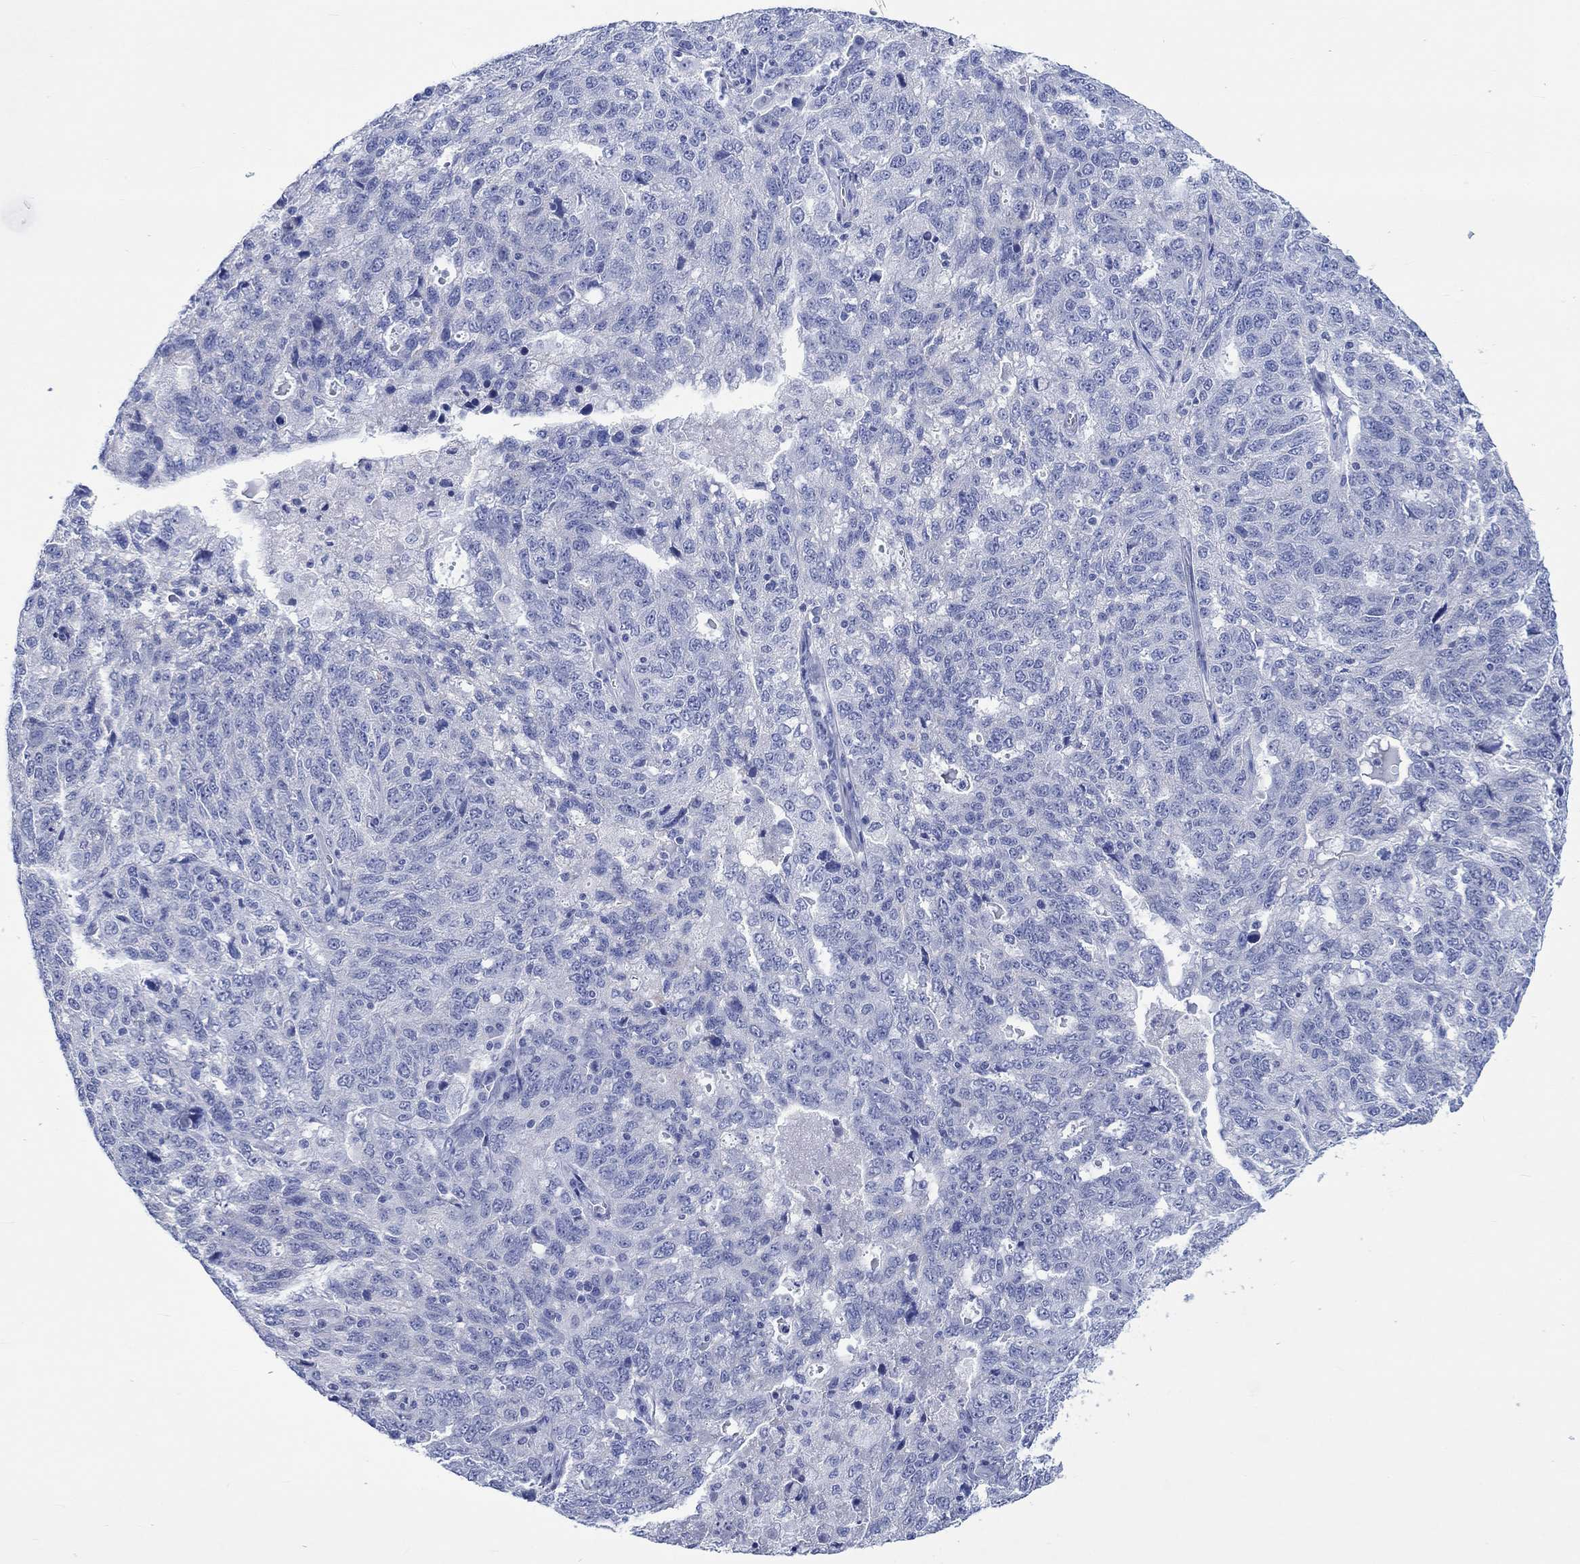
{"staining": {"intensity": "negative", "quantity": "none", "location": "none"}, "tissue": "ovarian cancer", "cell_type": "Tumor cells", "image_type": "cancer", "snomed": [{"axis": "morphology", "description": "Cystadenocarcinoma, serous, NOS"}, {"axis": "topography", "description": "Ovary"}], "caption": "Histopathology image shows no protein staining in tumor cells of serous cystadenocarcinoma (ovarian) tissue.", "gene": "KLHL33", "patient": {"sex": "female", "age": 71}}